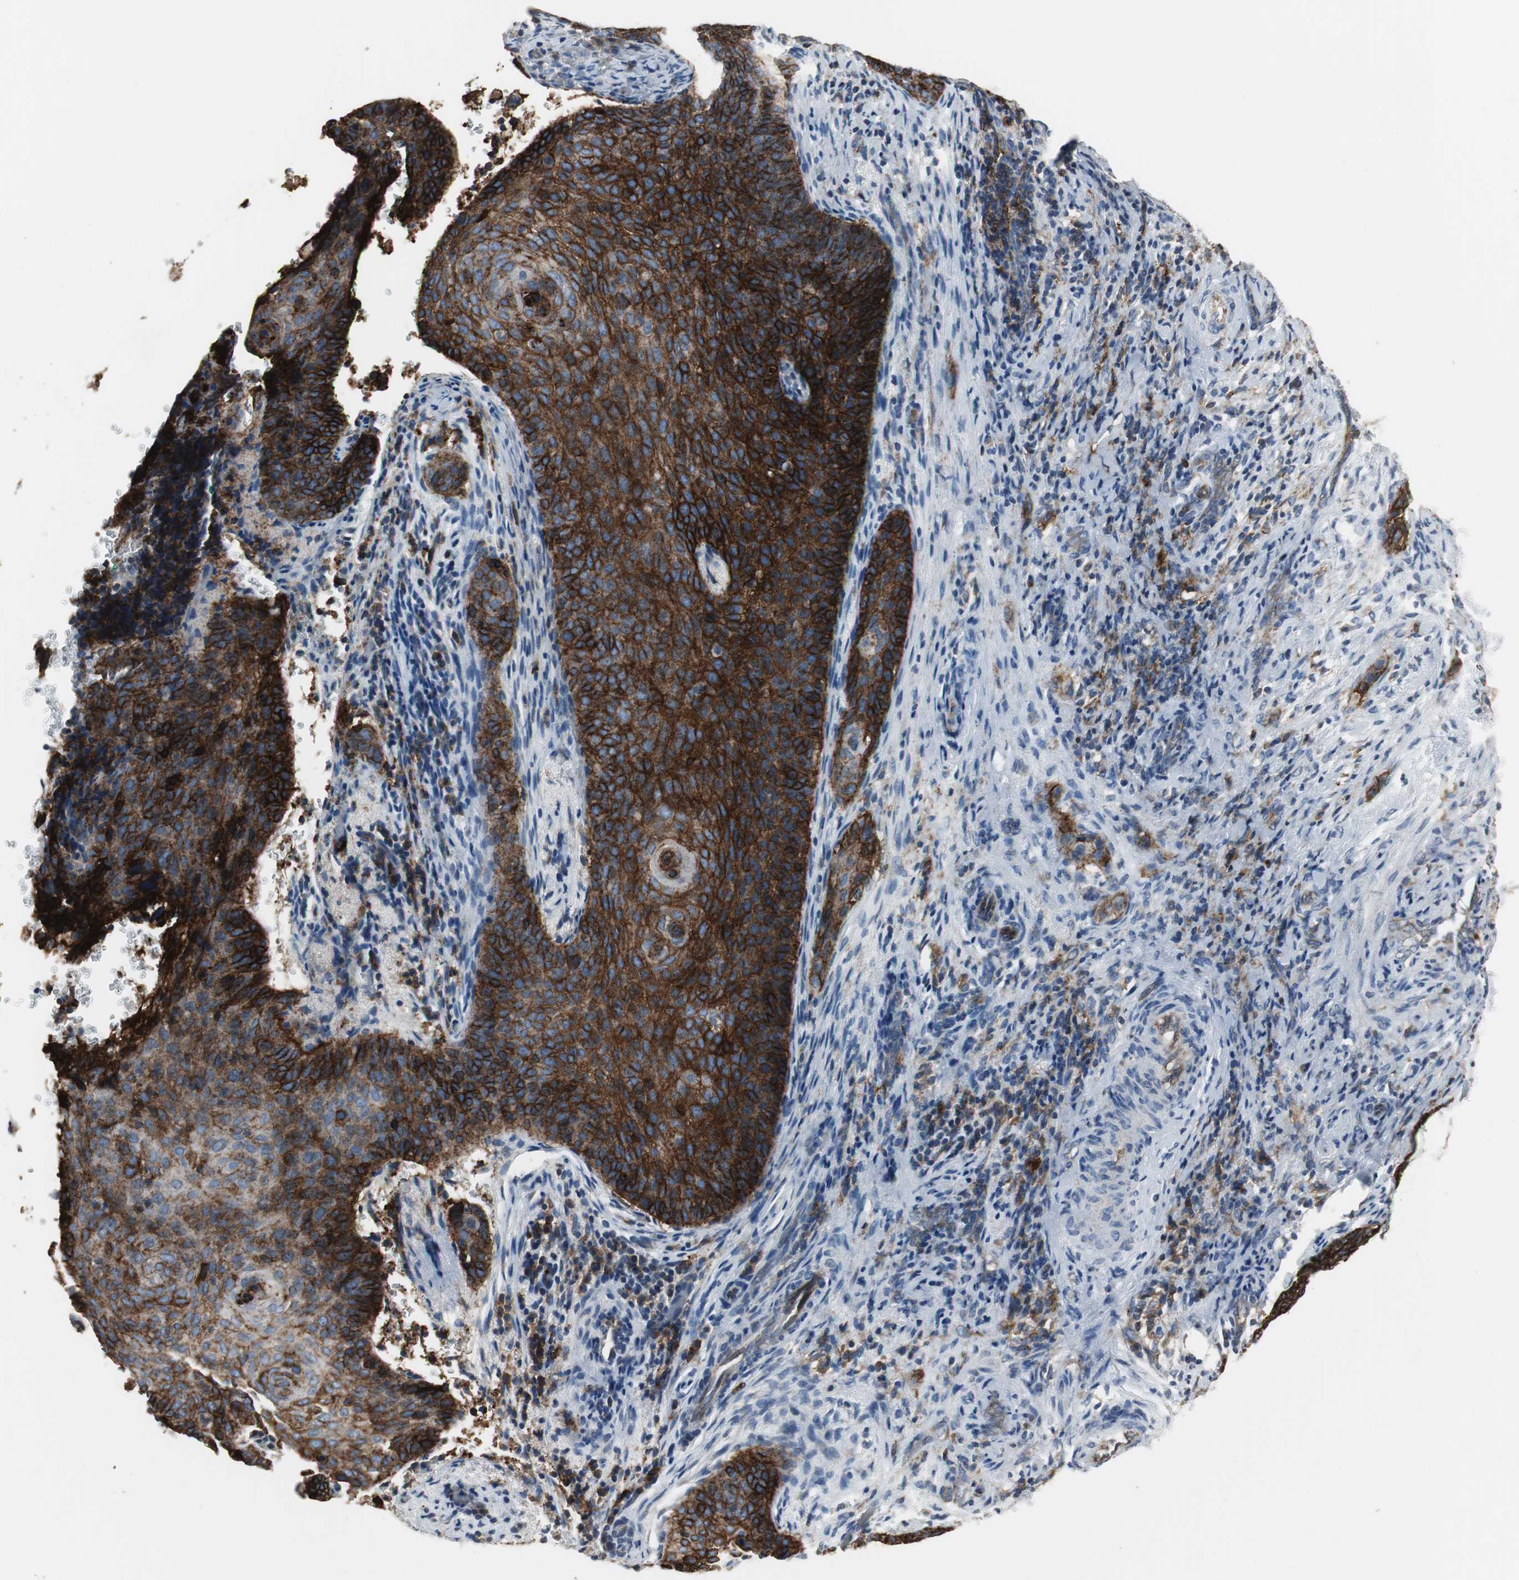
{"staining": {"intensity": "strong", "quantity": ">75%", "location": "cytoplasmic/membranous"}, "tissue": "cervical cancer", "cell_type": "Tumor cells", "image_type": "cancer", "snomed": [{"axis": "morphology", "description": "Squamous cell carcinoma, NOS"}, {"axis": "topography", "description": "Cervix"}], "caption": "About >75% of tumor cells in cervical cancer (squamous cell carcinoma) display strong cytoplasmic/membranous protein positivity as visualized by brown immunohistochemical staining.", "gene": "F11R", "patient": {"sex": "female", "age": 33}}